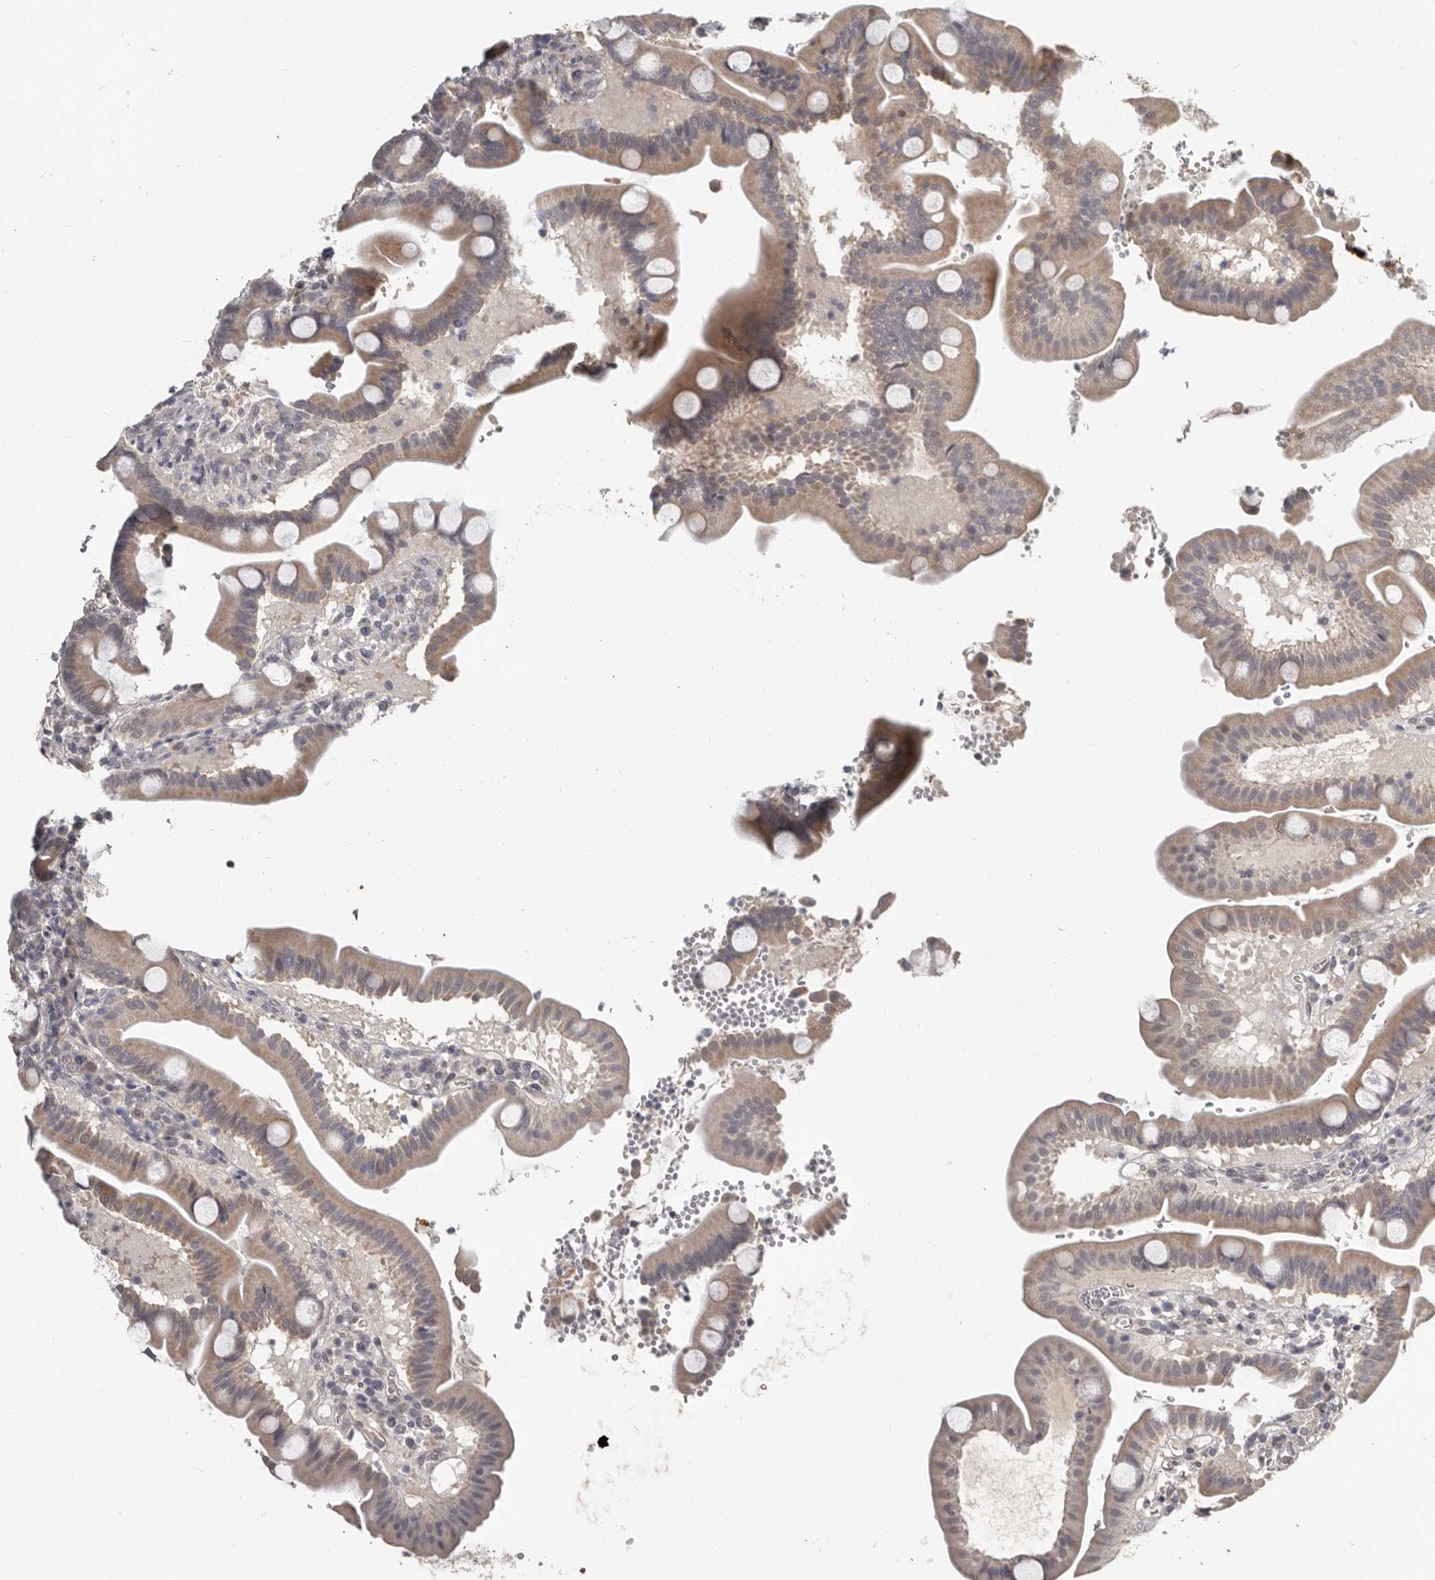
{"staining": {"intensity": "weak", "quantity": "25%-75%", "location": "cytoplasmic/membranous"}, "tissue": "duodenum", "cell_type": "Glandular cells", "image_type": "normal", "snomed": [{"axis": "morphology", "description": "Normal tissue, NOS"}, {"axis": "topography", "description": "Duodenum"}], "caption": "Immunohistochemical staining of benign duodenum displays weak cytoplasmic/membranous protein expression in approximately 25%-75% of glandular cells.", "gene": "ZFP14", "patient": {"sex": "male", "age": 54}}